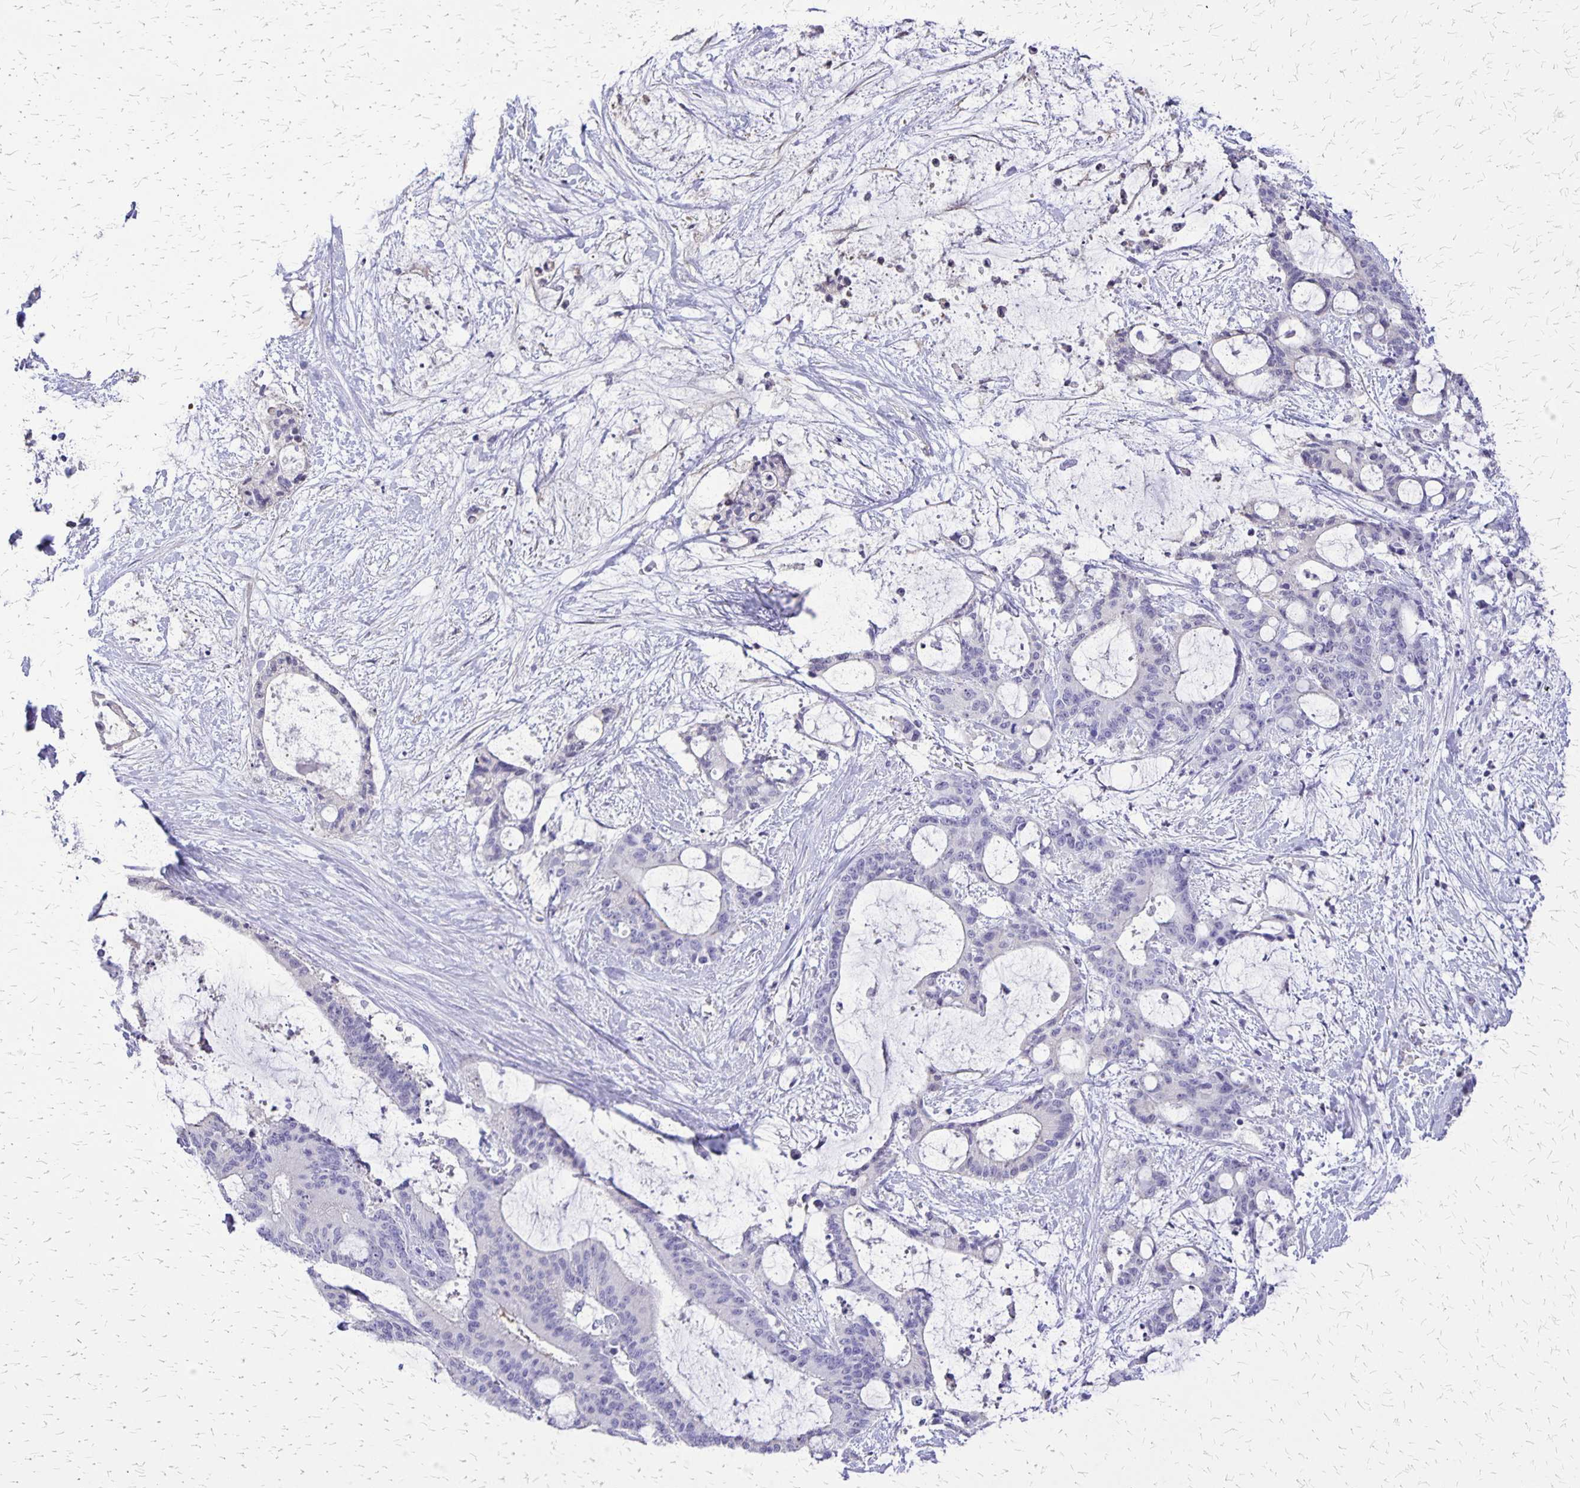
{"staining": {"intensity": "negative", "quantity": "none", "location": "none"}, "tissue": "liver cancer", "cell_type": "Tumor cells", "image_type": "cancer", "snomed": [{"axis": "morphology", "description": "Normal tissue, NOS"}, {"axis": "morphology", "description": "Cholangiocarcinoma"}, {"axis": "topography", "description": "Liver"}, {"axis": "topography", "description": "Peripheral nerve tissue"}], "caption": "Tumor cells are negative for protein expression in human liver cancer. Nuclei are stained in blue.", "gene": "SI", "patient": {"sex": "female", "age": 73}}